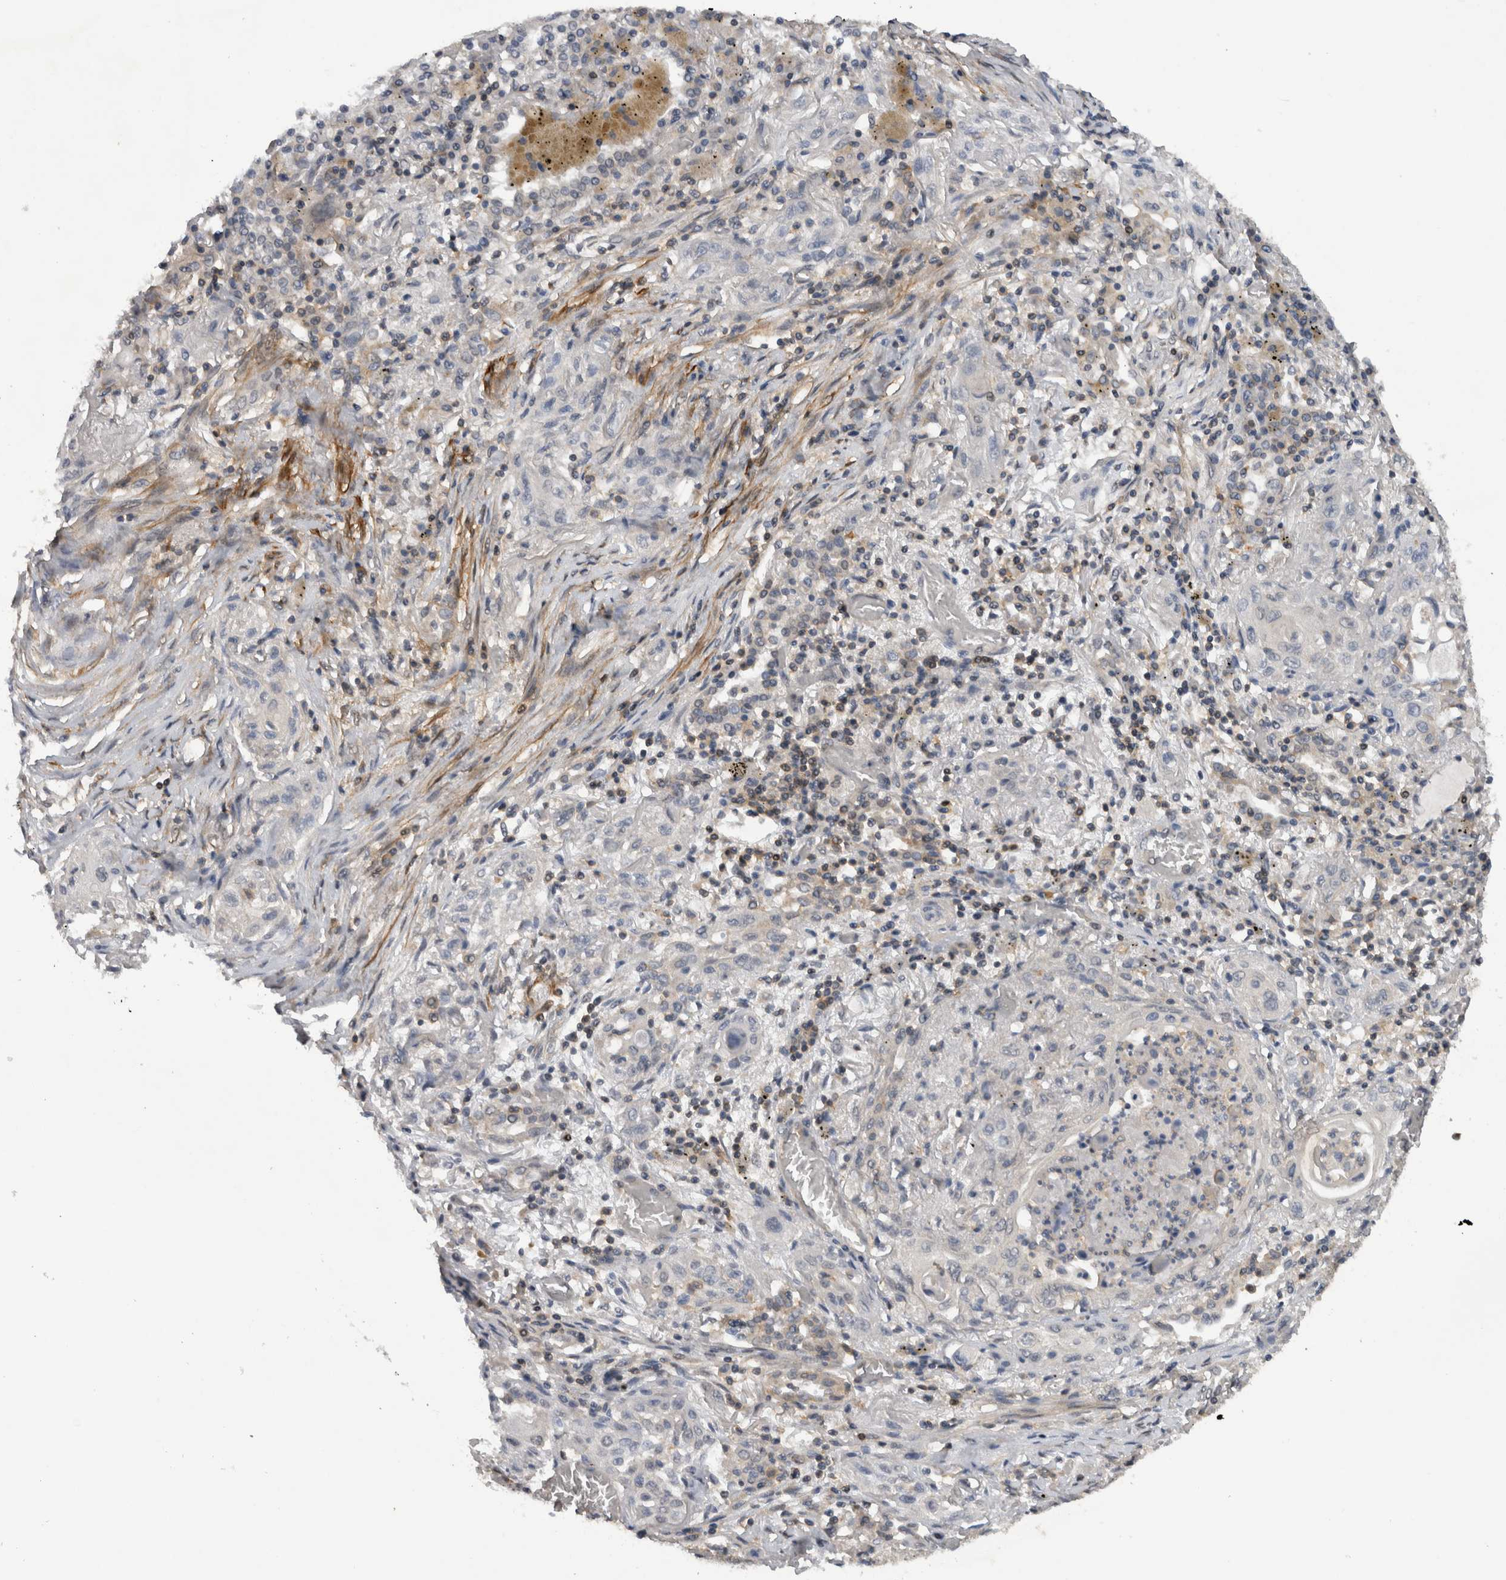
{"staining": {"intensity": "negative", "quantity": "none", "location": "none"}, "tissue": "lung cancer", "cell_type": "Tumor cells", "image_type": "cancer", "snomed": [{"axis": "morphology", "description": "Squamous cell carcinoma, NOS"}, {"axis": "topography", "description": "Lung"}], "caption": "IHC photomicrograph of human squamous cell carcinoma (lung) stained for a protein (brown), which exhibits no positivity in tumor cells.", "gene": "NFATC2", "patient": {"sex": "female", "age": 47}}